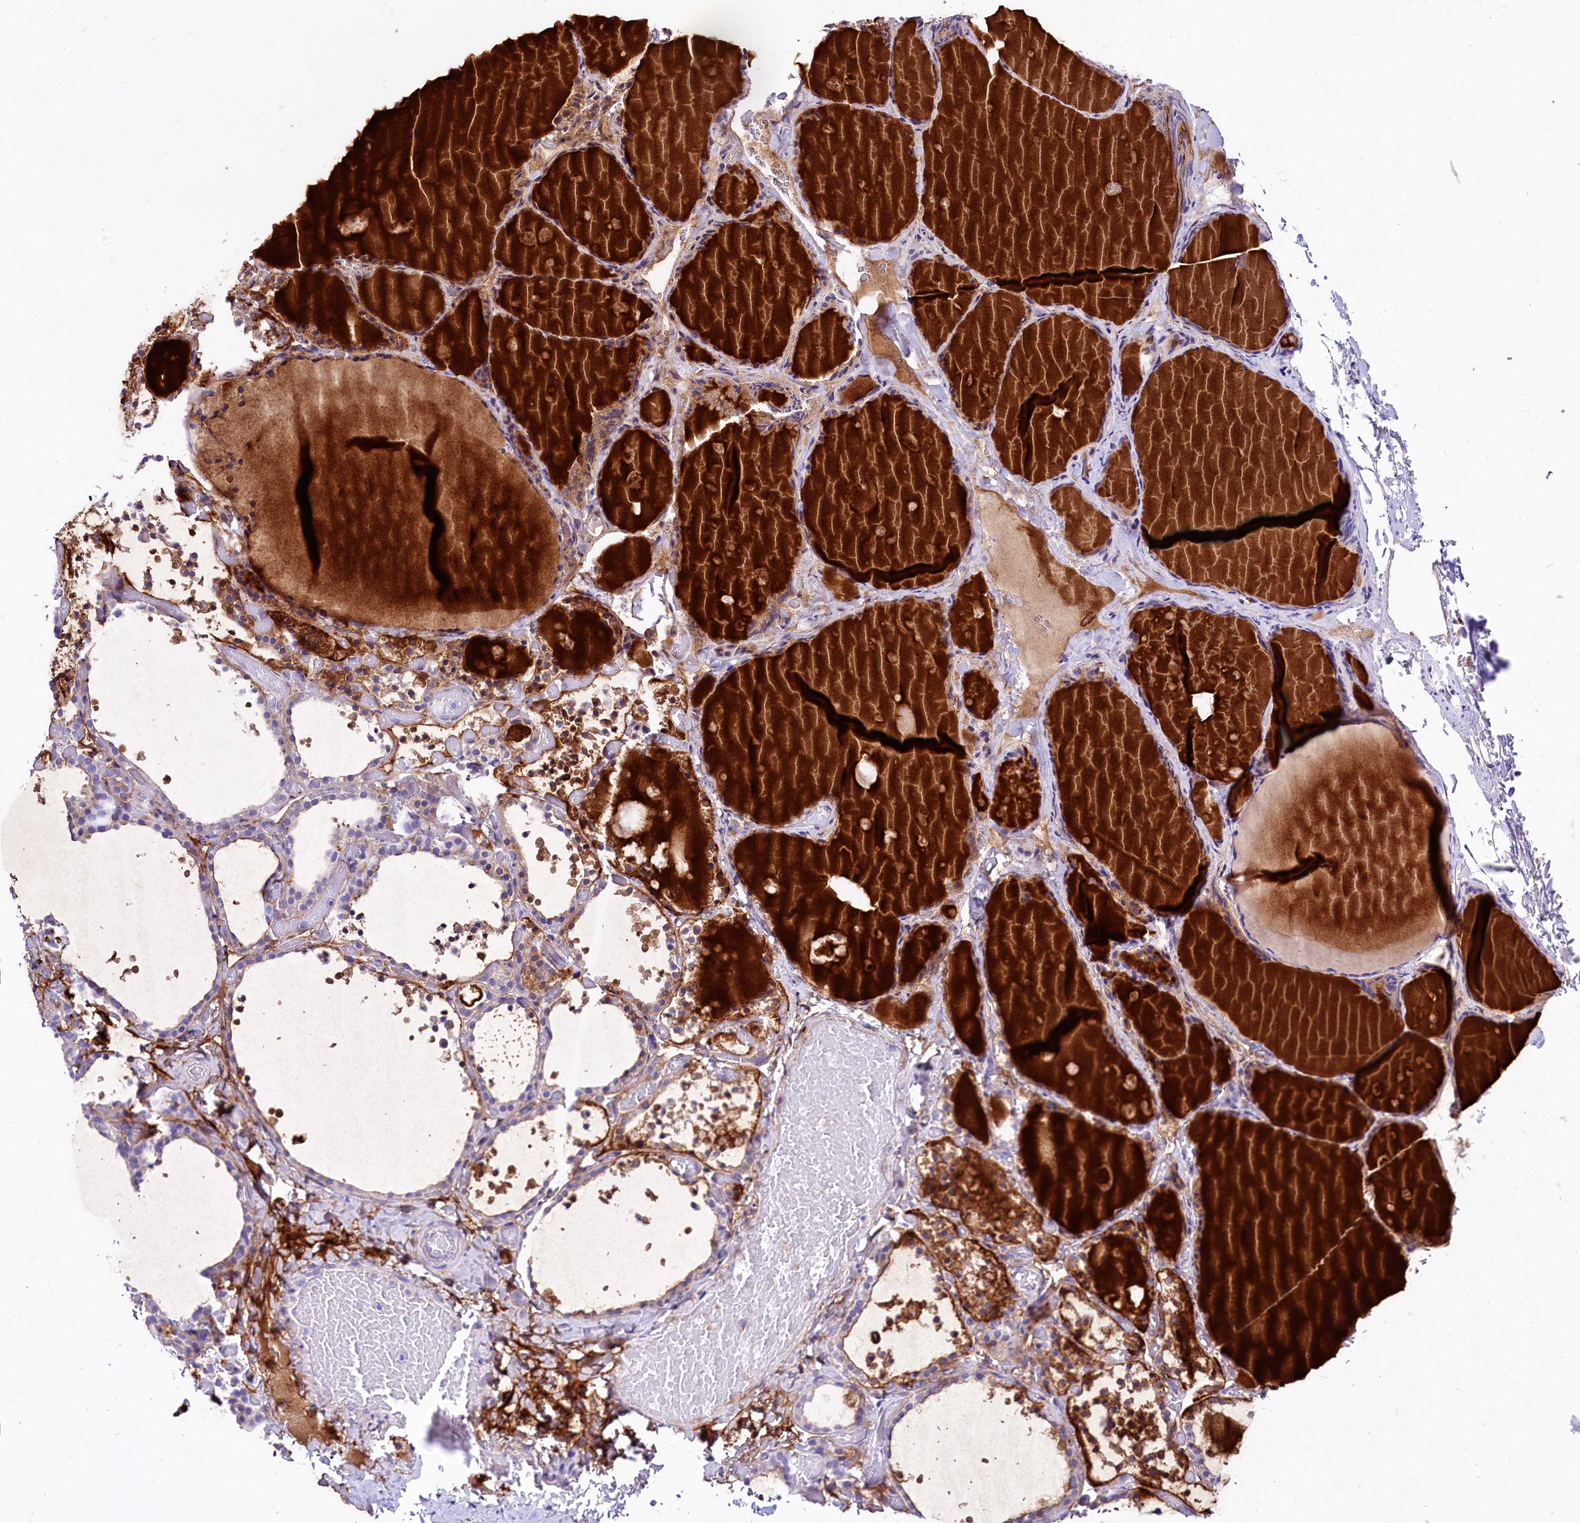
{"staining": {"intensity": "negative", "quantity": "none", "location": "none"}, "tissue": "thyroid gland", "cell_type": "Glandular cells", "image_type": "normal", "snomed": [{"axis": "morphology", "description": "Normal tissue, NOS"}, {"axis": "topography", "description": "Thyroid gland"}], "caption": "High magnification brightfield microscopy of normal thyroid gland stained with DAB (brown) and counterstained with hematoxylin (blue): glandular cells show no significant positivity. Nuclei are stained in blue.", "gene": "ABHD5", "patient": {"sex": "female", "age": 44}}